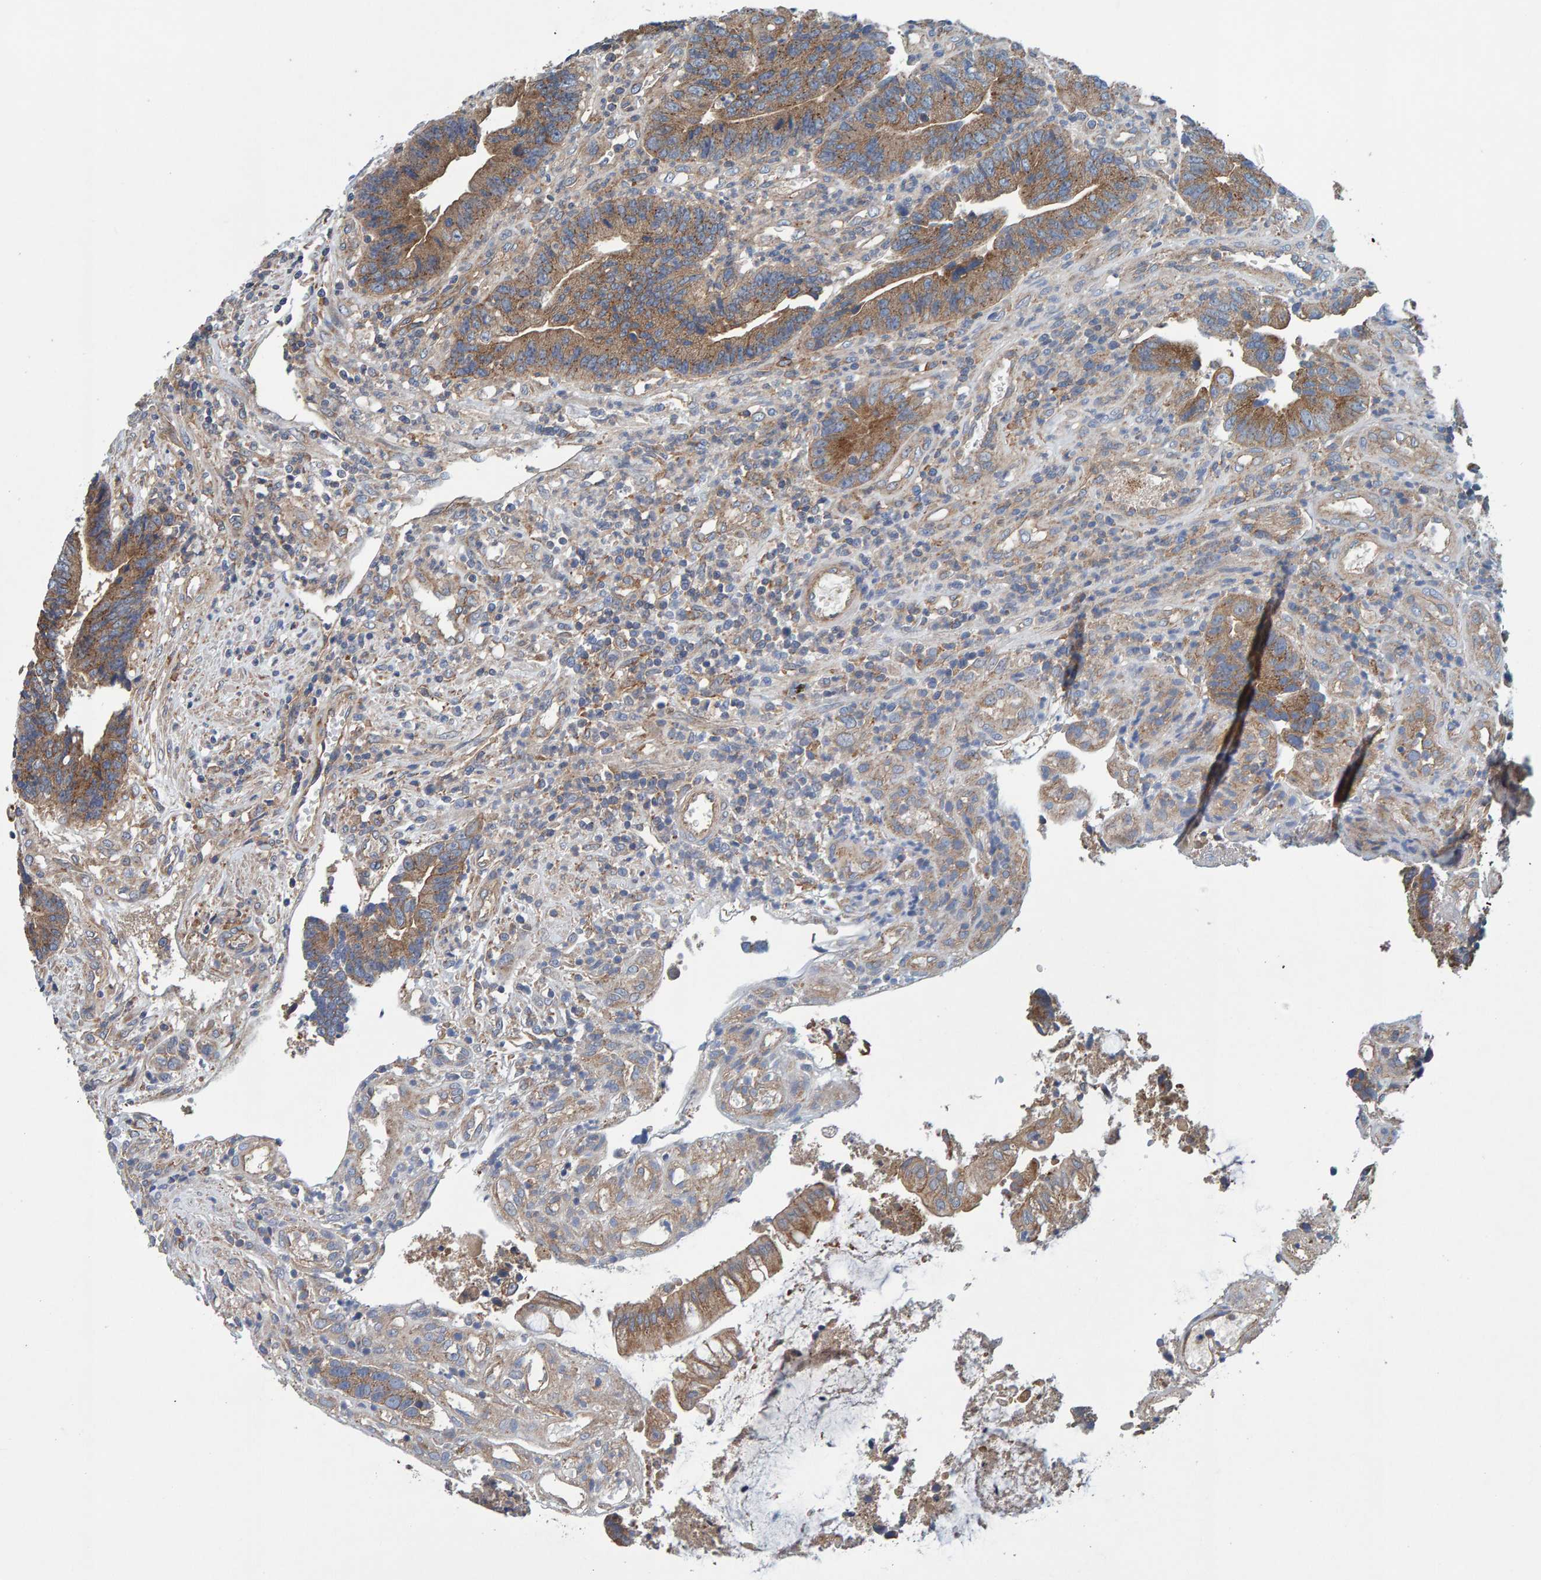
{"staining": {"intensity": "moderate", "quantity": ">75%", "location": "cytoplasmic/membranous"}, "tissue": "colorectal cancer", "cell_type": "Tumor cells", "image_type": "cancer", "snomed": [{"axis": "morphology", "description": "Adenocarcinoma, NOS"}, {"axis": "topography", "description": "Rectum"}], "caption": "Adenocarcinoma (colorectal) was stained to show a protein in brown. There is medium levels of moderate cytoplasmic/membranous expression in about >75% of tumor cells.", "gene": "MKLN1", "patient": {"sex": "male", "age": 84}}